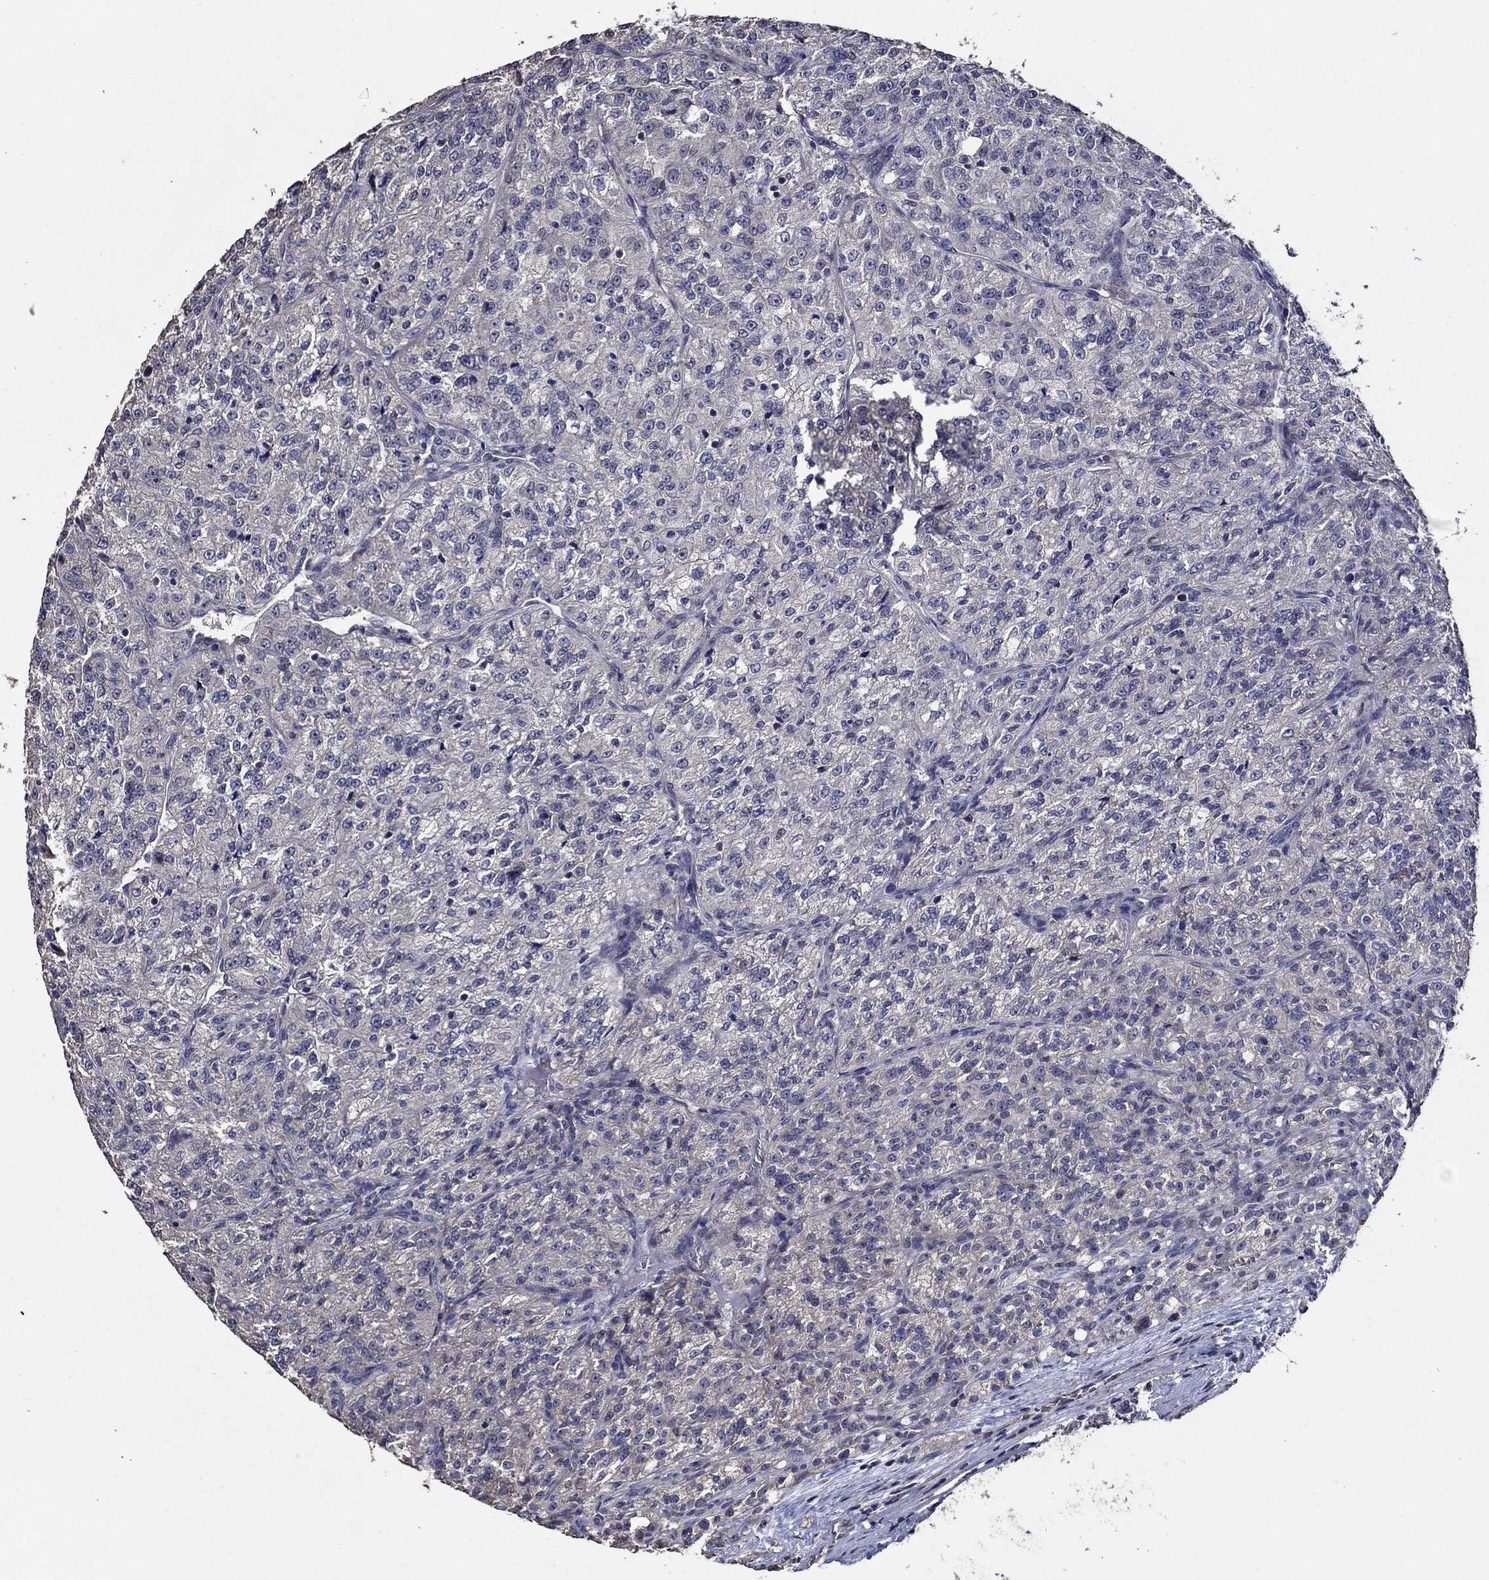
{"staining": {"intensity": "negative", "quantity": "none", "location": "none"}, "tissue": "renal cancer", "cell_type": "Tumor cells", "image_type": "cancer", "snomed": [{"axis": "morphology", "description": "Adenocarcinoma, NOS"}, {"axis": "topography", "description": "Kidney"}], "caption": "There is no significant expression in tumor cells of adenocarcinoma (renal). (DAB immunohistochemistry, high magnification).", "gene": "HAP1", "patient": {"sex": "female", "age": 63}}